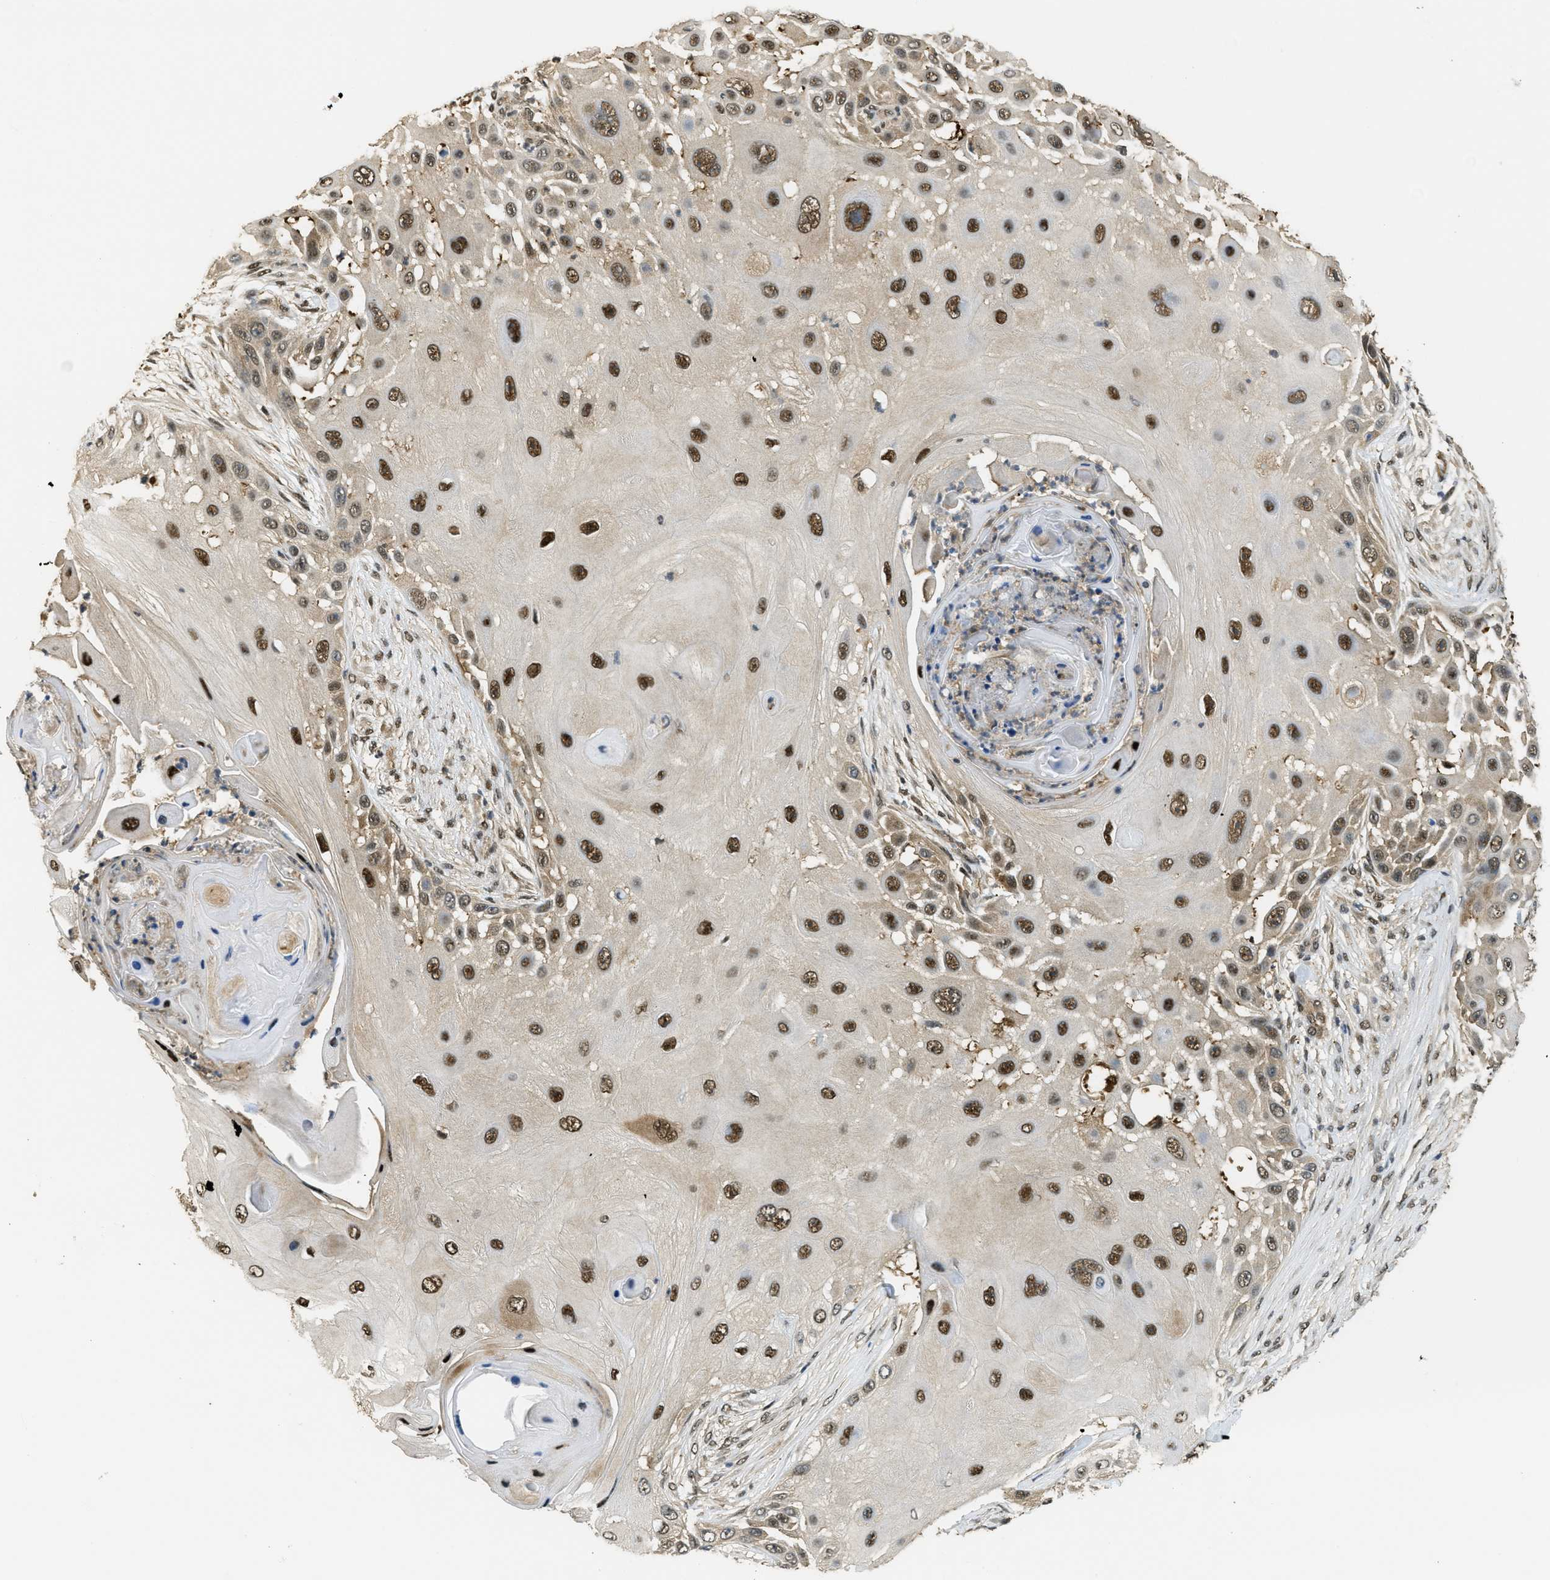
{"staining": {"intensity": "strong", "quantity": ">75%", "location": "nuclear"}, "tissue": "skin cancer", "cell_type": "Tumor cells", "image_type": "cancer", "snomed": [{"axis": "morphology", "description": "Squamous cell carcinoma, NOS"}, {"axis": "topography", "description": "Skin"}], "caption": "Squamous cell carcinoma (skin) stained with immunohistochemistry displays strong nuclear staining in about >75% of tumor cells.", "gene": "PSMC5", "patient": {"sex": "female", "age": 44}}